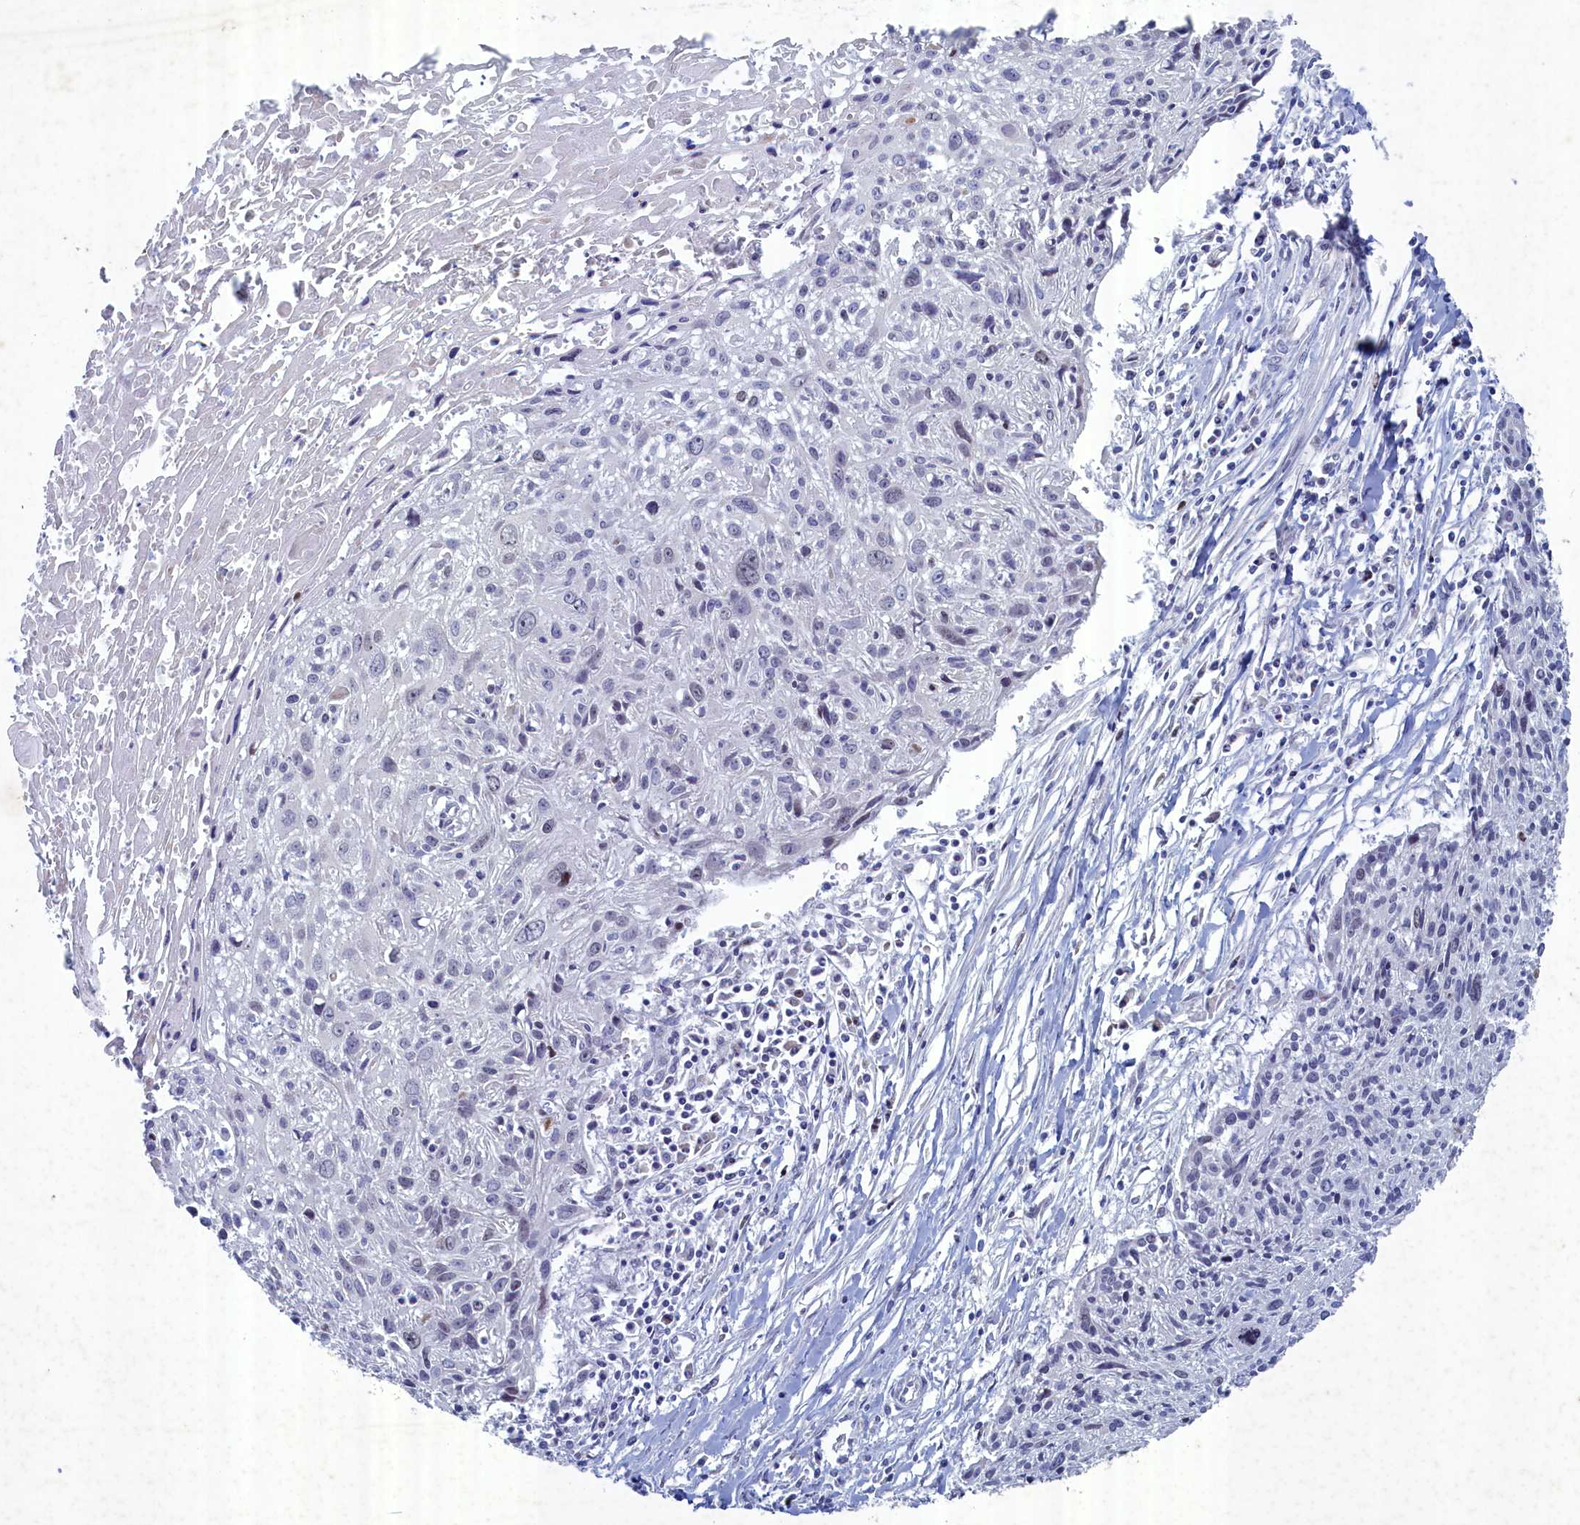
{"staining": {"intensity": "weak", "quantity": "<25%", "location": "nuclear"}, "tissue": "cervical cancer", "cell_type": "Tumor cells", "image_type": "cancer", "snomed": [{"axis": "morphology", "description": "Squamous cell carcinoma, NOS"}, {"axis": "topography", "description": "Cervix"}], "caption": "Micrograph shows no significant protein staining in tumor cells of cervical cancer. The staining is performed using DAB brown chromogen with nuclei counter-stained in using hematoxylin.", "gene": "WDR76", "patient": {"sex": "female", "age": 51}}